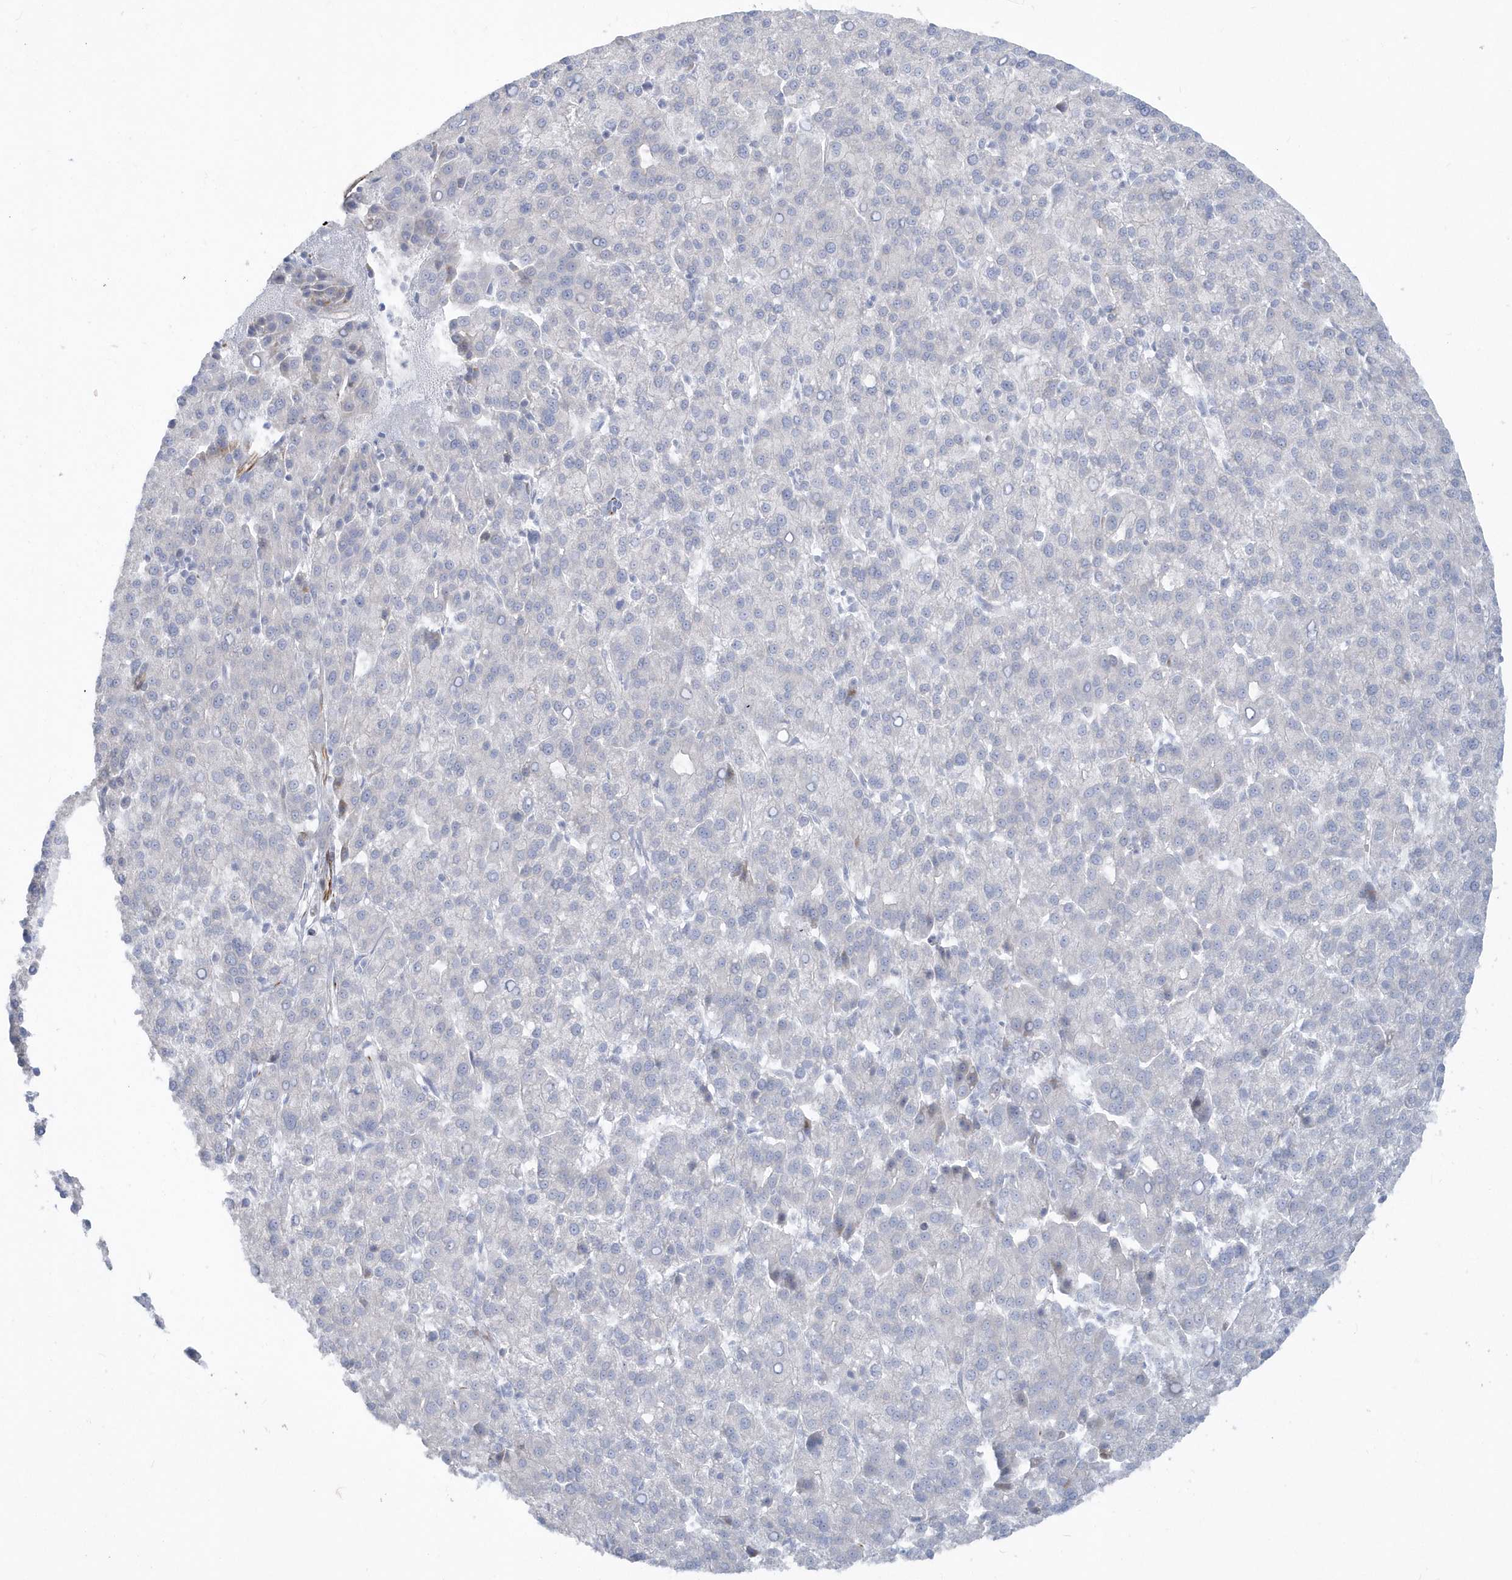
{"staining": {"intensity": "negative", "quantity": "none", "location": "none"}, "tissue": "liver cancer", "cell_type": "Tumor cells", "image_type": "cancer", "snomed": [{"axis": "morphology", "description": "Carcinoma, Hepatocellular, NOS"}, {"axis": "topography", "description": "Liver"}], "caption": "Liver hepatocellular carcinoma stained for a protein using immunohistochemistry (IHC) demonstrates no positivity tumor cells.", "gene": "PPIL6", "patient": {"sex": "female", "age": 58}}